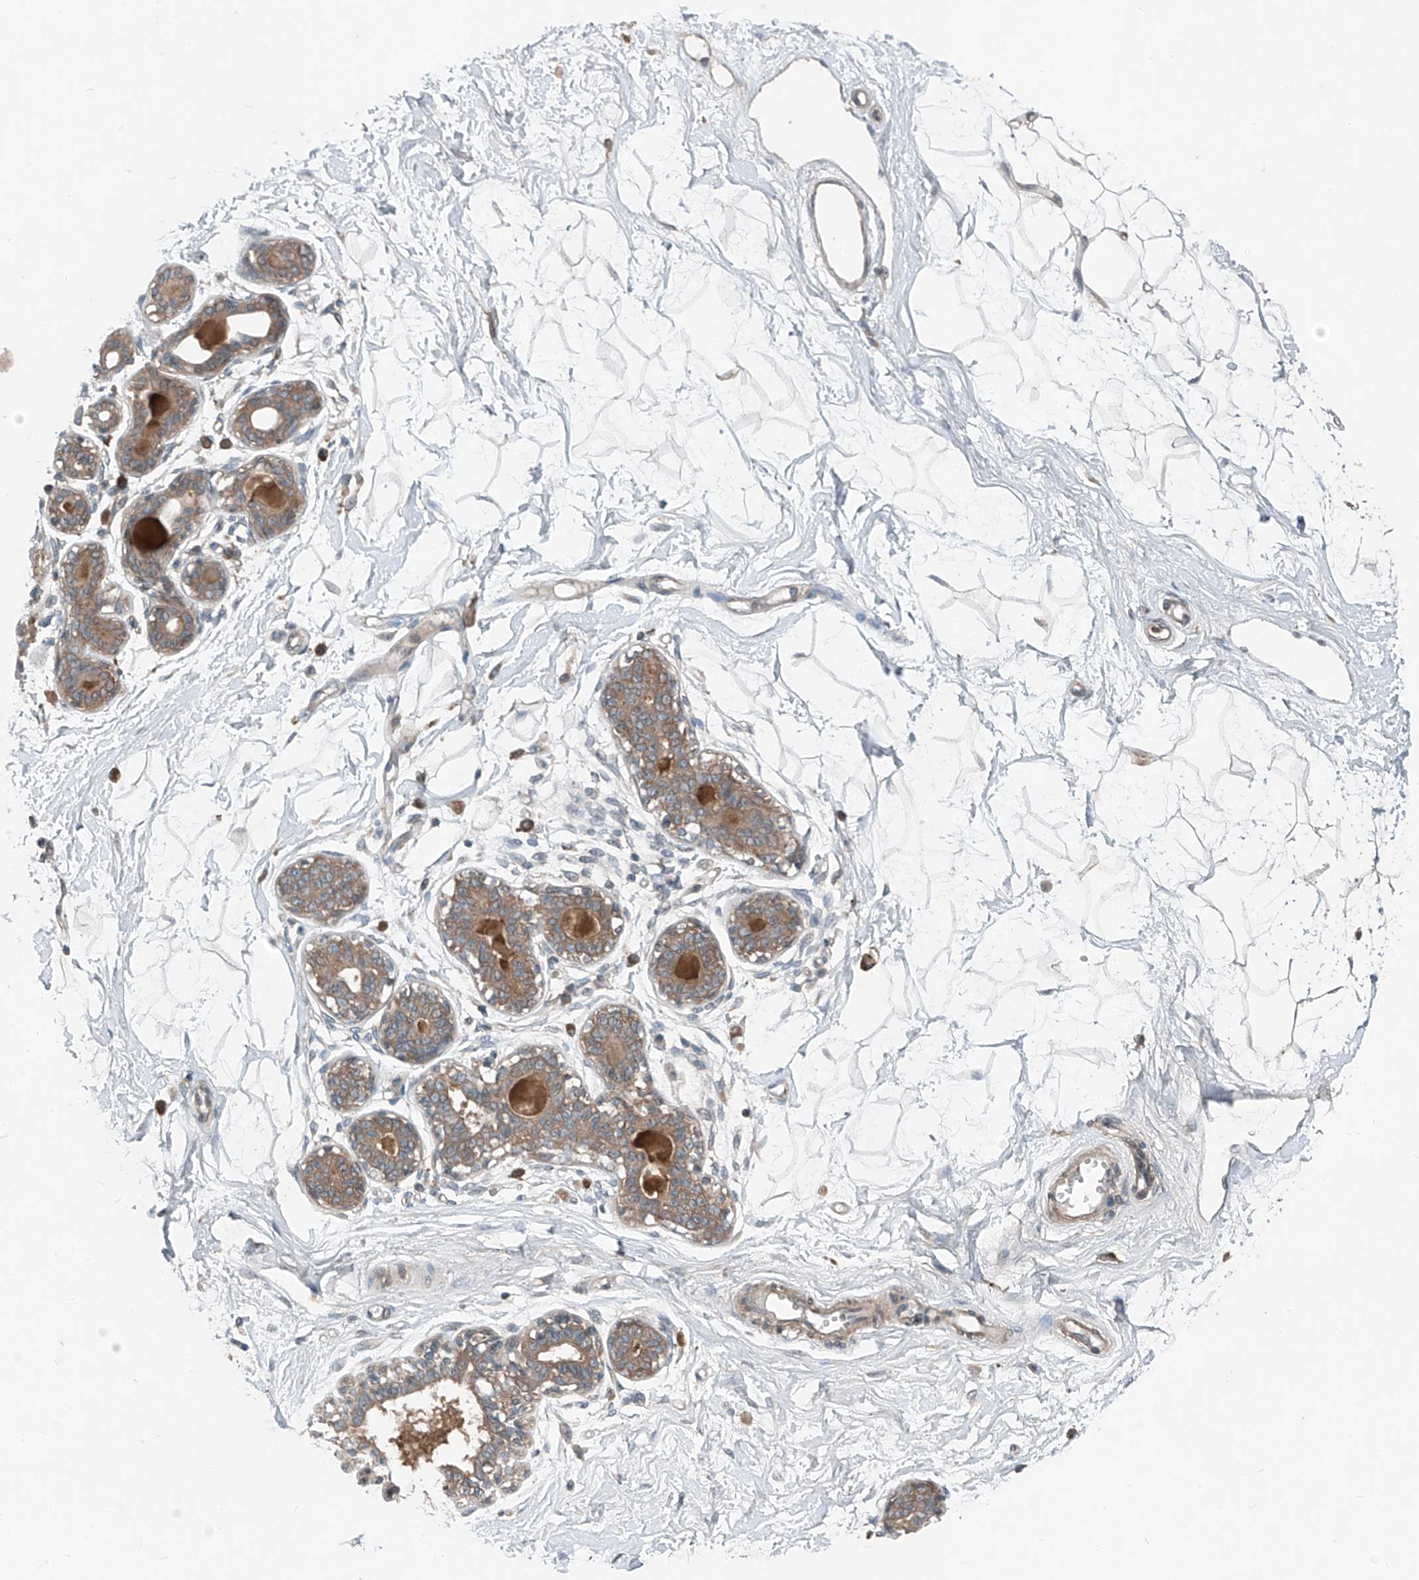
{"staining": {"intensity": "negative", "quantity": "none", "location": "none"}, "tissue": "breast", "cell_type": "Adipocytes", "image_type": "normal", "snomed": [{"axis": "morphology", "description": "Normal tissue, NOS"}, {"axis": "topography", "description": "Breast"}], "caption": "Micrograph shows no protein expression in adipocytes of benign breast. (Brightfield microscopy of DAB (3,3'-diaminobenzidine) immunohistochemistry (IHC) at high magnification).", "gene": "FOXRED2", "patient": {"sex": "female", "age": 45}}